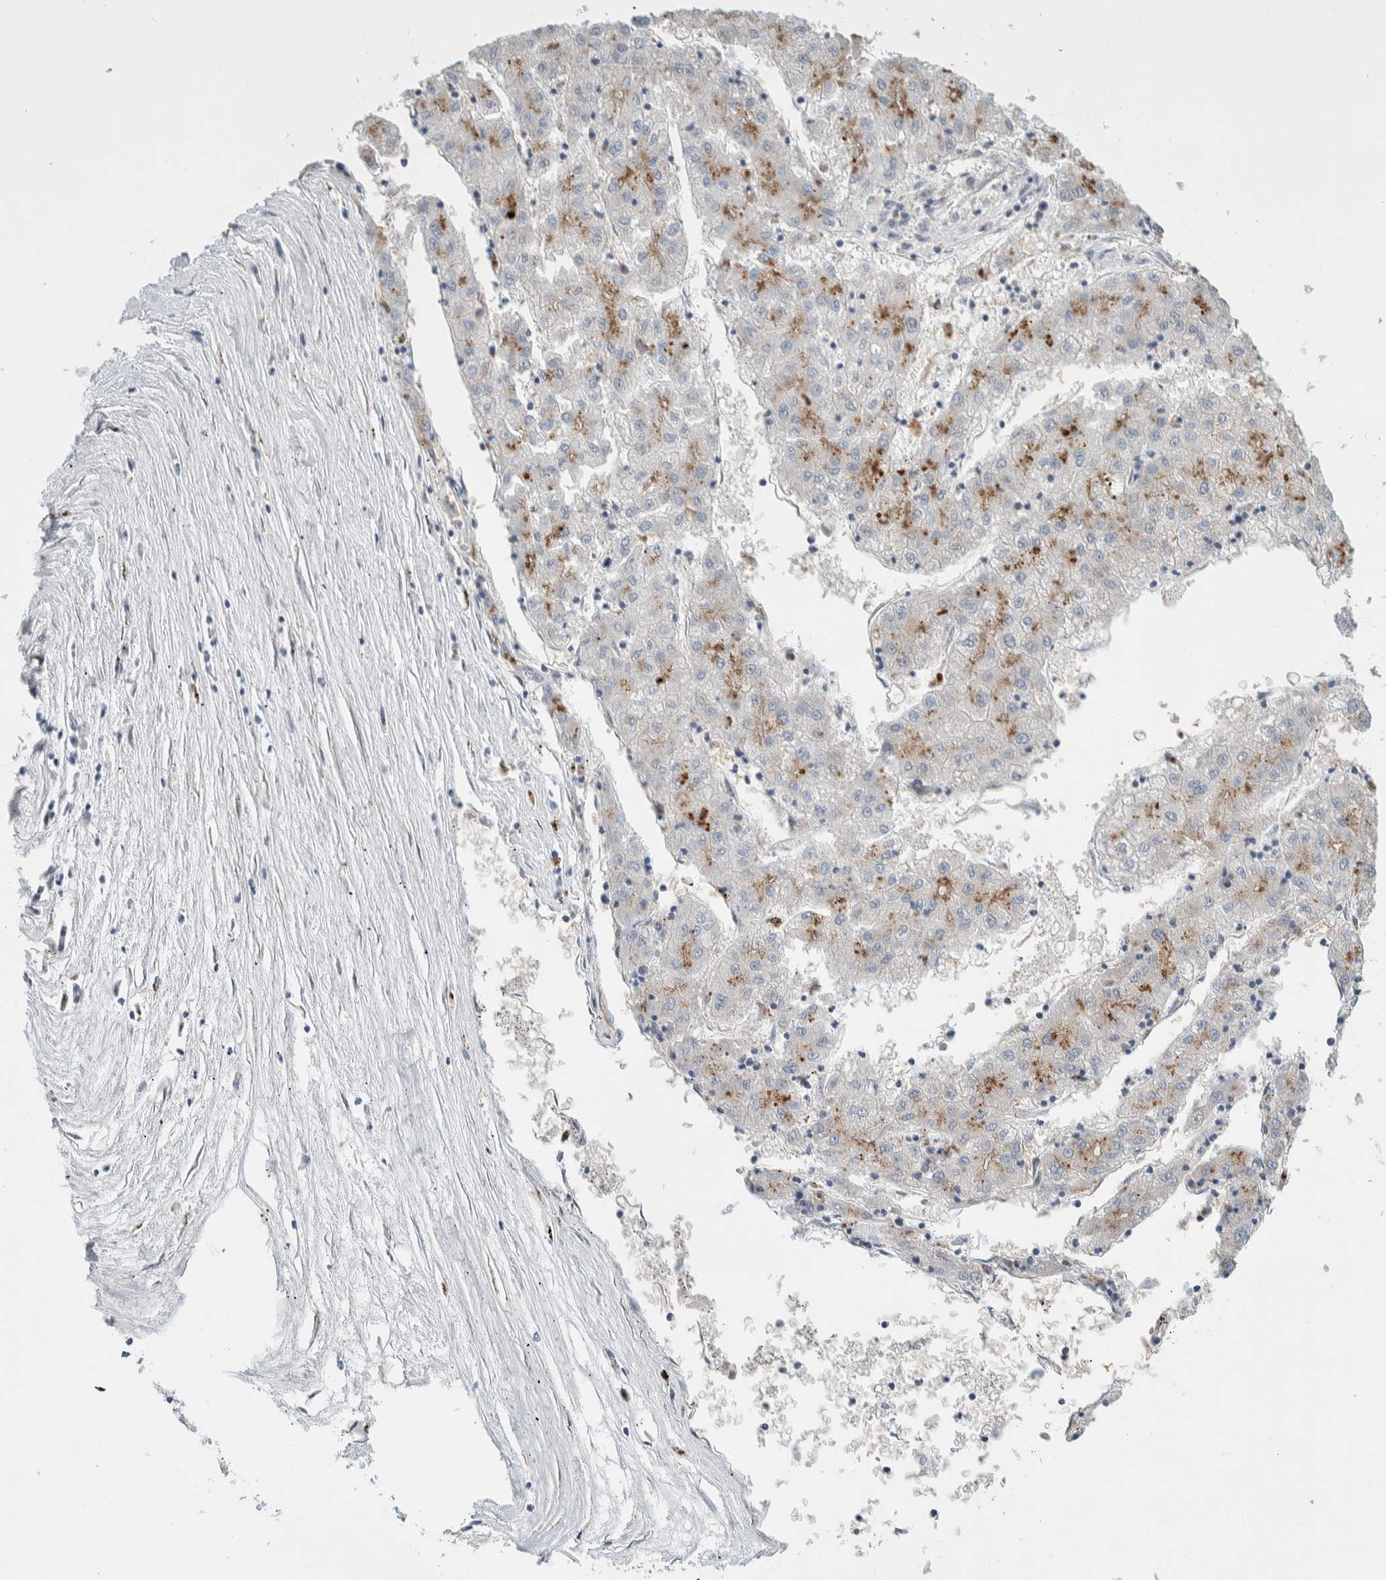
{"staining": {"intensity": "moderate", "quantity": "25%-75%", "location": "cytoplasmic/membranous"}, "tissue": "liver cancer", "cell_type": "Tumor cells", "image_type": "cancer", "snomed": [{"axis": "morphology", "description": "Carcinoma, Hepatocellular, NOS"}, {"axis": "topography", "description": "Liver"}], "caption": "Immunohistochemical staining of human hepatocellular carcinoma (liver) shows moderate cytoplasmic/membranous protein expression in approximately 25%-75% of tumor cells.", "gene": "SLC38A10", "patient": {"sex": "male", "age": 72}}